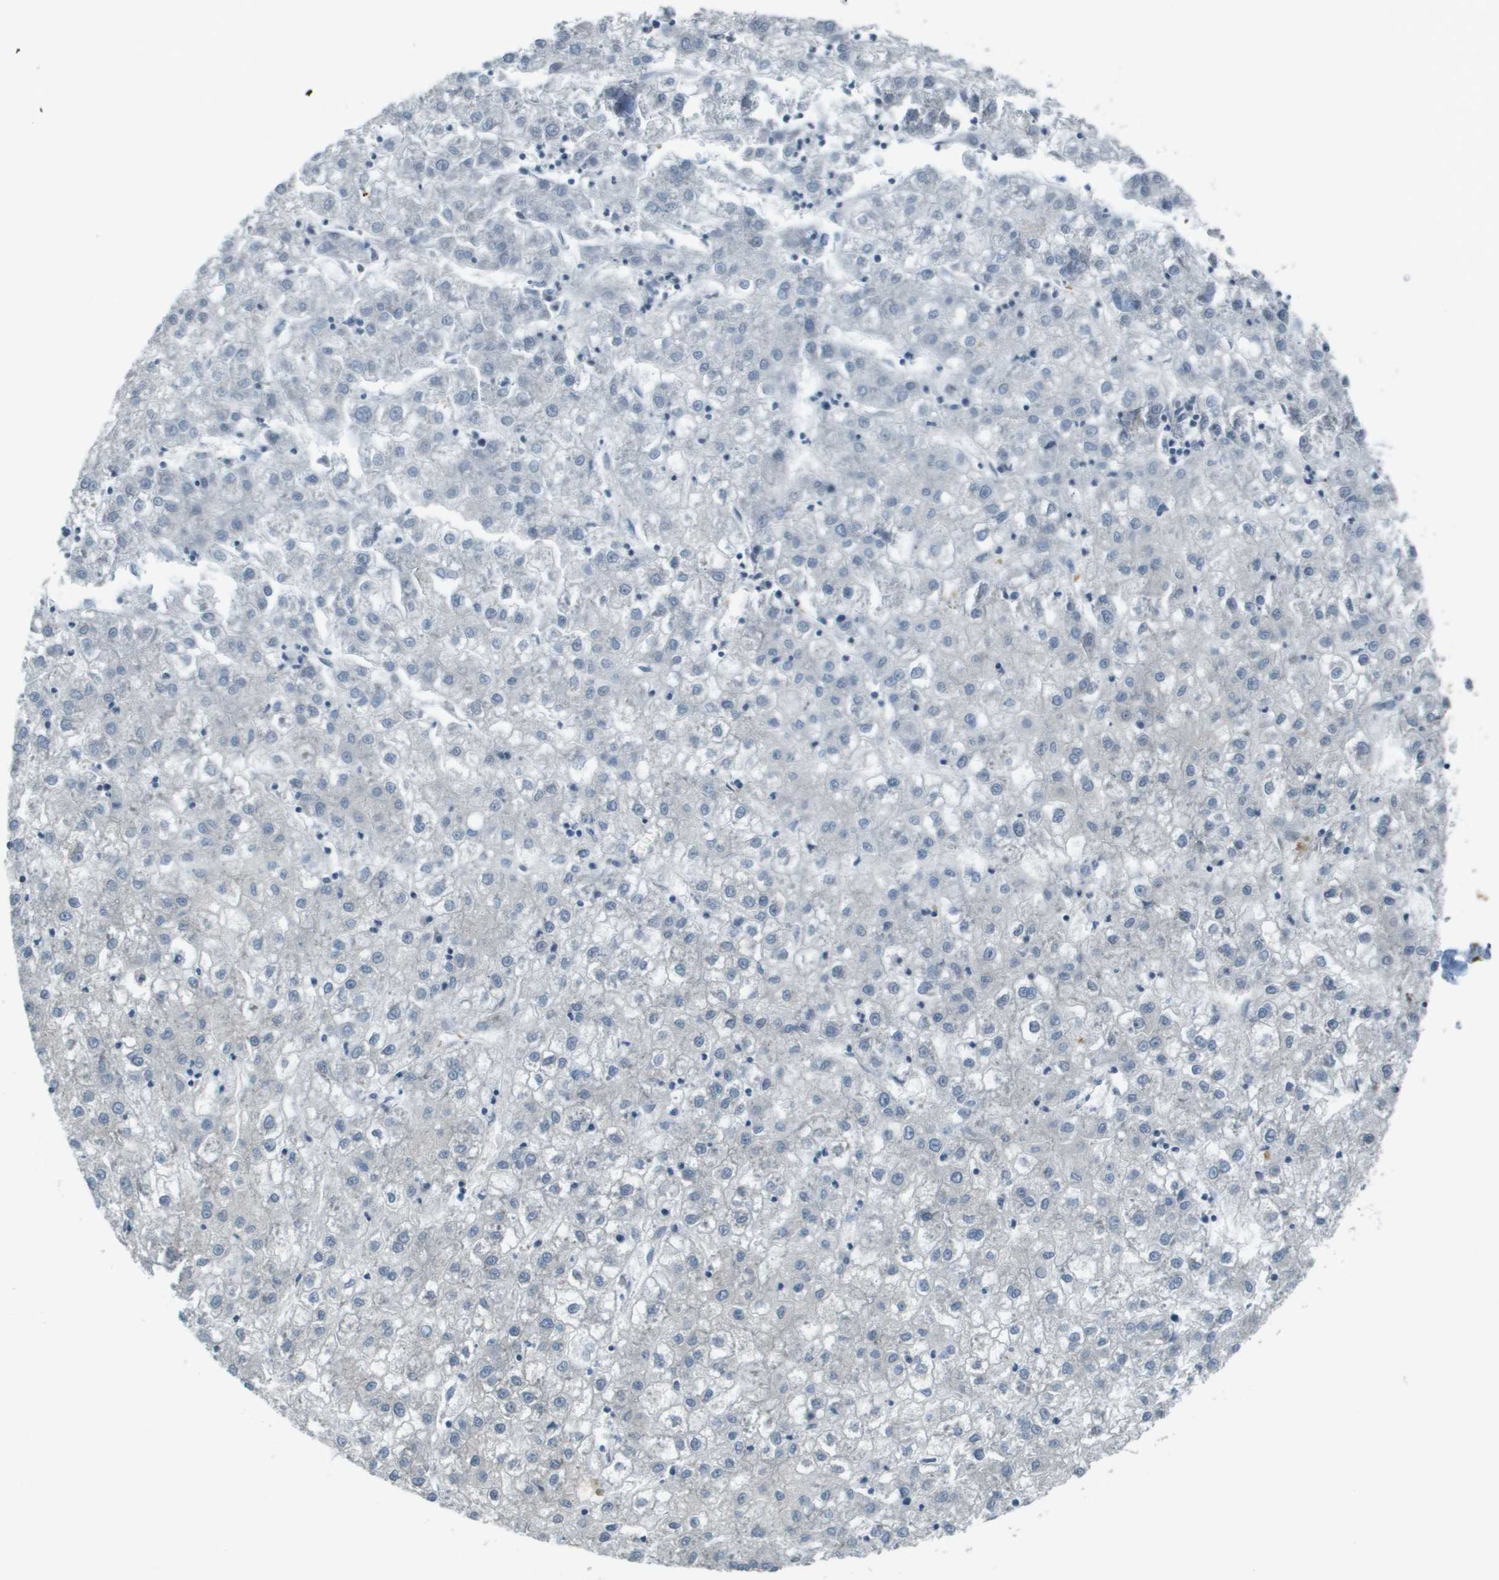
{"staining": {"intensity": "negative", "quantity": "none", "location": "none"}, "tissue": "liver cancer", "cell_type": "Tumor cells", "image_type": "cancer", "snomed": [{"axis": "morphology", "description": "Carcinoma, Hepatocellular, NOS"}, {"axis": "topography", "description": "Liver"}], "caption": "Tumor cells are negative for brown protein staining in liver cancer. Brightfield microscopy of IHC stained with DAB (brown) and hematoxylin (blue), captured at high magnification.", "gene": "CORO1B", "patient": {"sex": "male", "age": 72}}